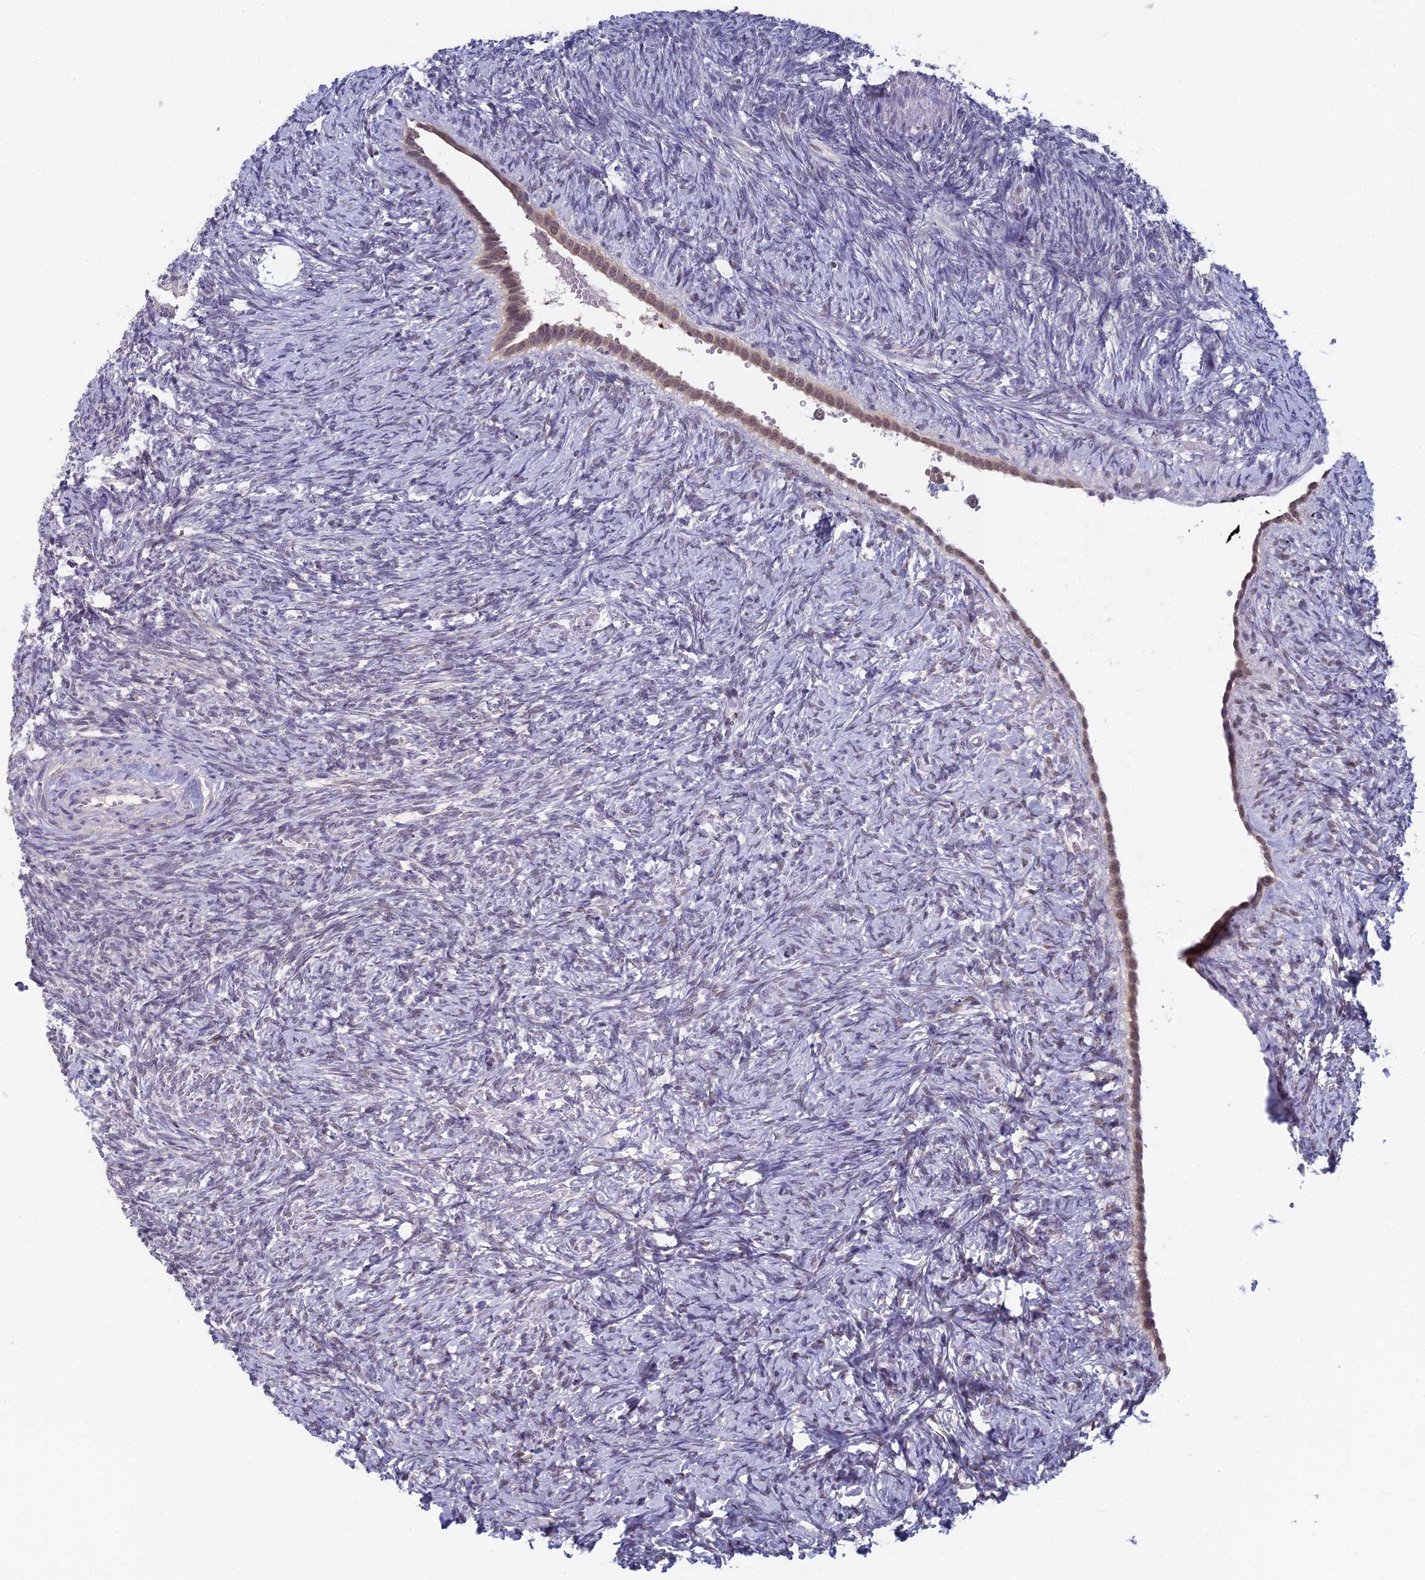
{"staining": {"intensity": "negative", "quantity": "none", "location": "none"}, "tissue": "ovary", "cell_type": "Ovarian stroma cells", "image_type": "normal", "snomed": [{"axis": "morphology", "description": "Normal tissue, NOS"}, {"axis": "topography", "description": "Ovary"}], "caption": "IHC of benign ovary reveals no expression in ovarian stroma cells.", "gene": "MT", "patient": {"sex": "female", "age": 41}}